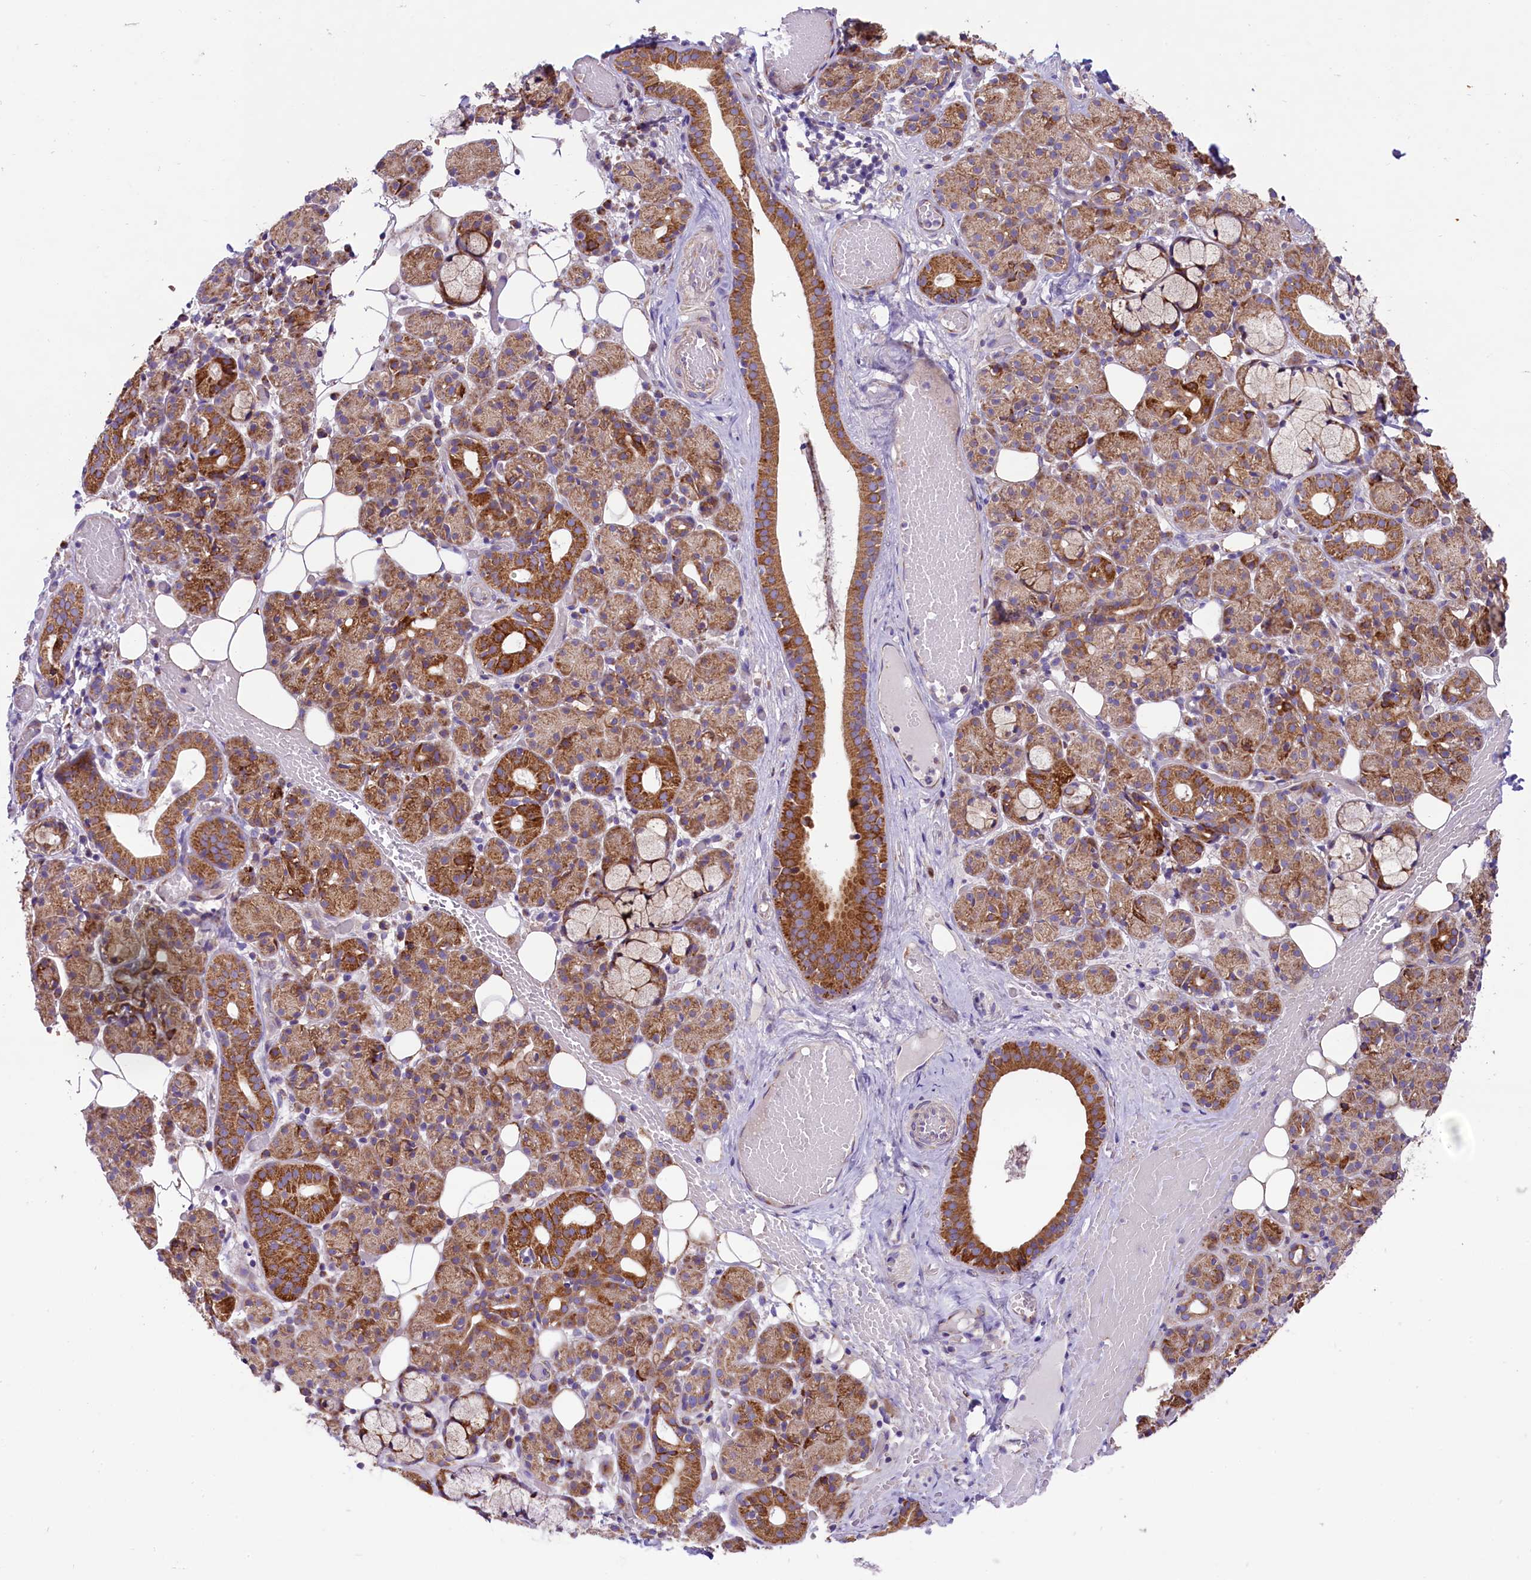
{"staining": {"intensity": "strong", "quantity": "25%-75%", "location": "cytoplasmic/membranous"}, "tissue": "salivary gland", "cell_type": "Glandular cells", "image_type": "normal", "snomed": [{"axis": "morphology", "description": "Normal tissue, NOS"}, {"axis": "topography", "description": "Salivary gland"}], "caption": "Immunohistochemical staining of benign salivary gland demonstrates 25%-75% levels of strong cytoplasmic/membranous protein staining in approximately 25%-75% of glandular cells. (IHC, brightfield microscopy, high magnification).", "gene": "PTPRU", "patient": {"sex": "male", "age": 63}}